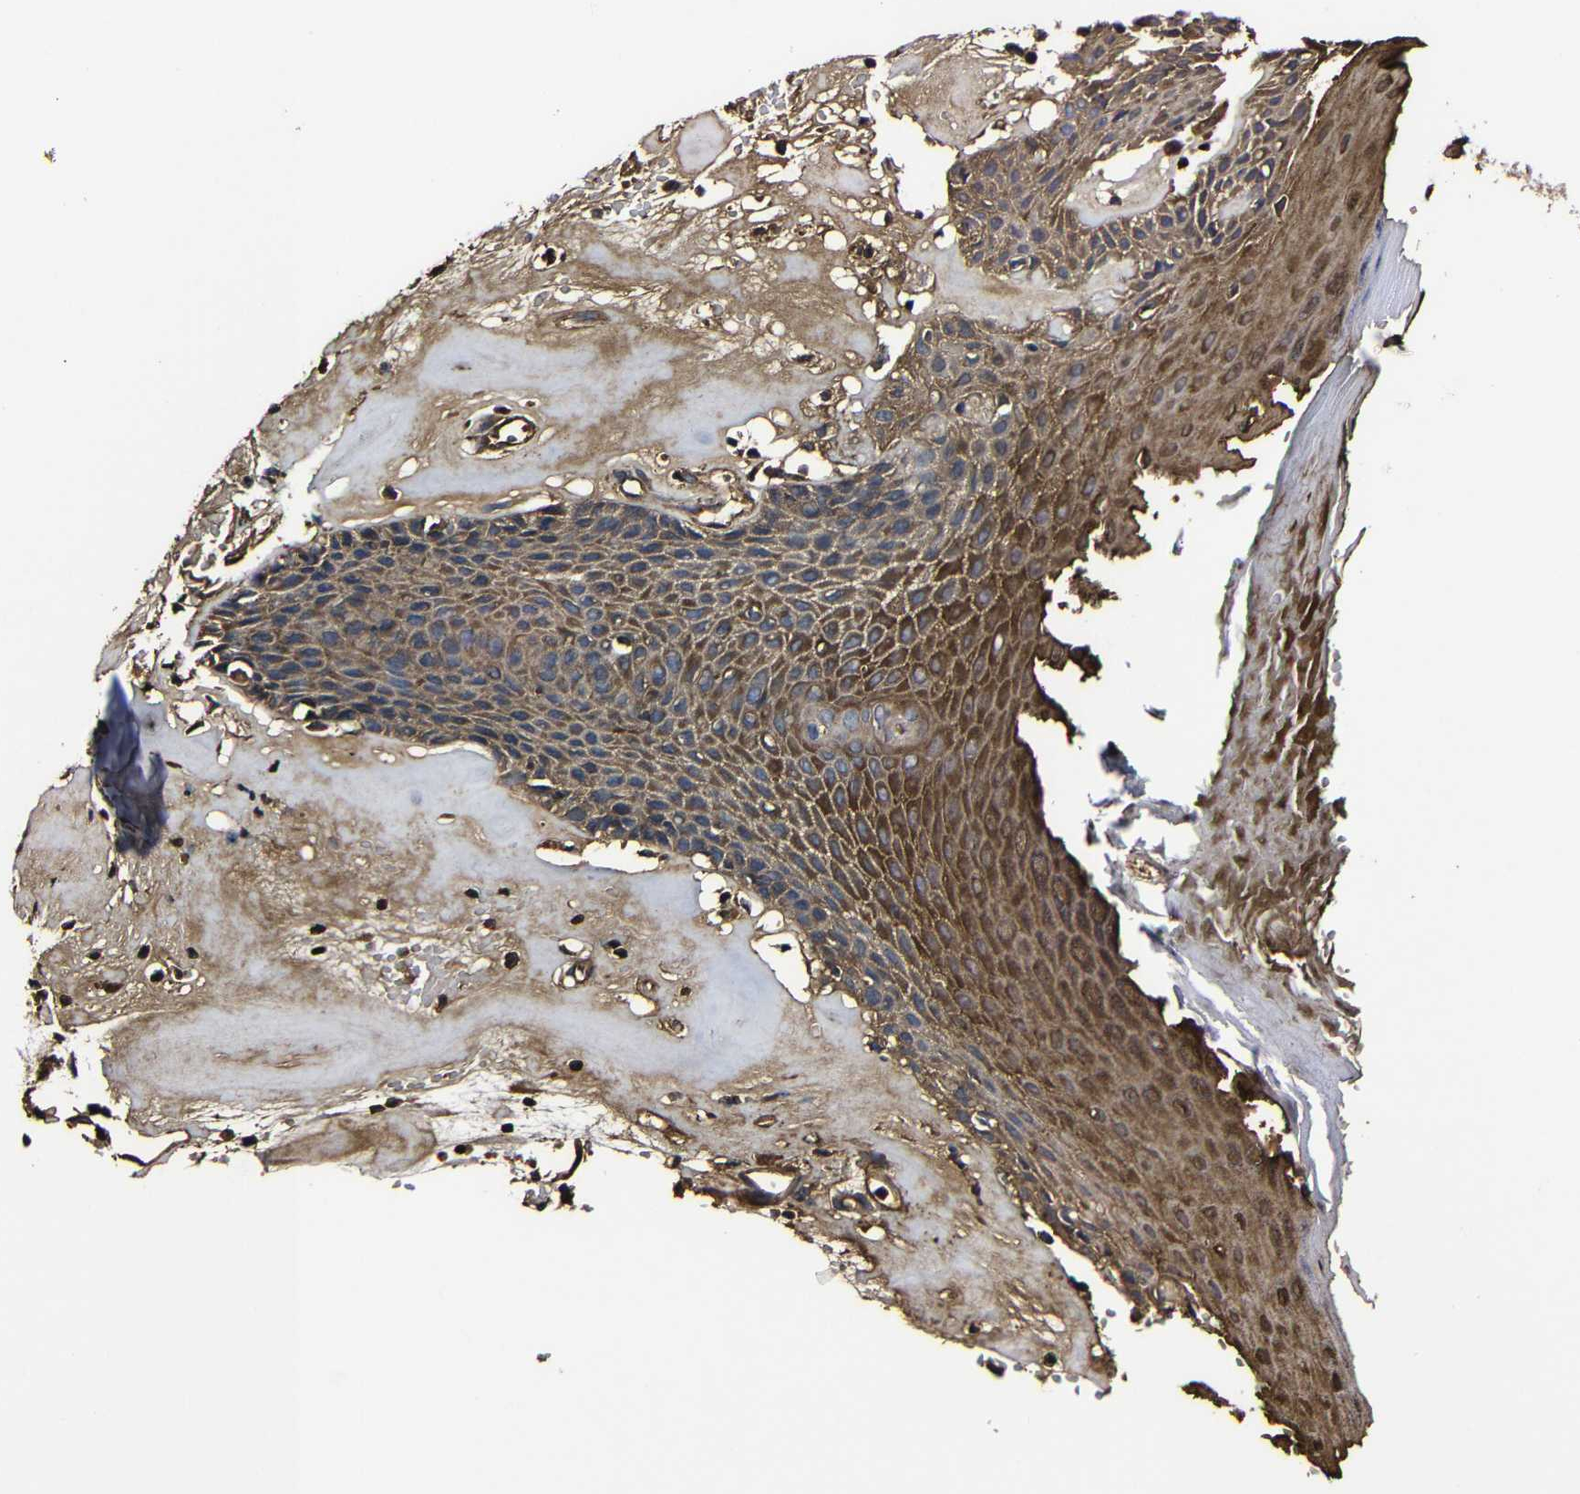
{"staining": {"intensity": "moderate", "quantity": ">75%", "location": "cytoplasmic/membranous"}, "tissue": "skin", "cell_type": "Epidermal cells", "image_type": "normal", "snomed": [{"axis": "morphology", "description": "Normal tissue, NOS"}, {"axis": "morphology", "description": "Inflammation, NOS"}, {"axis": "topography", "description": "Vulva"}], "caption": "Protein analysis of benign skin shows moderate cytoplasmic/membranous staining in approximately >75% of epidermal cells.", "gene": "MSN", "patient": {"sex": "female", "age": 84}}